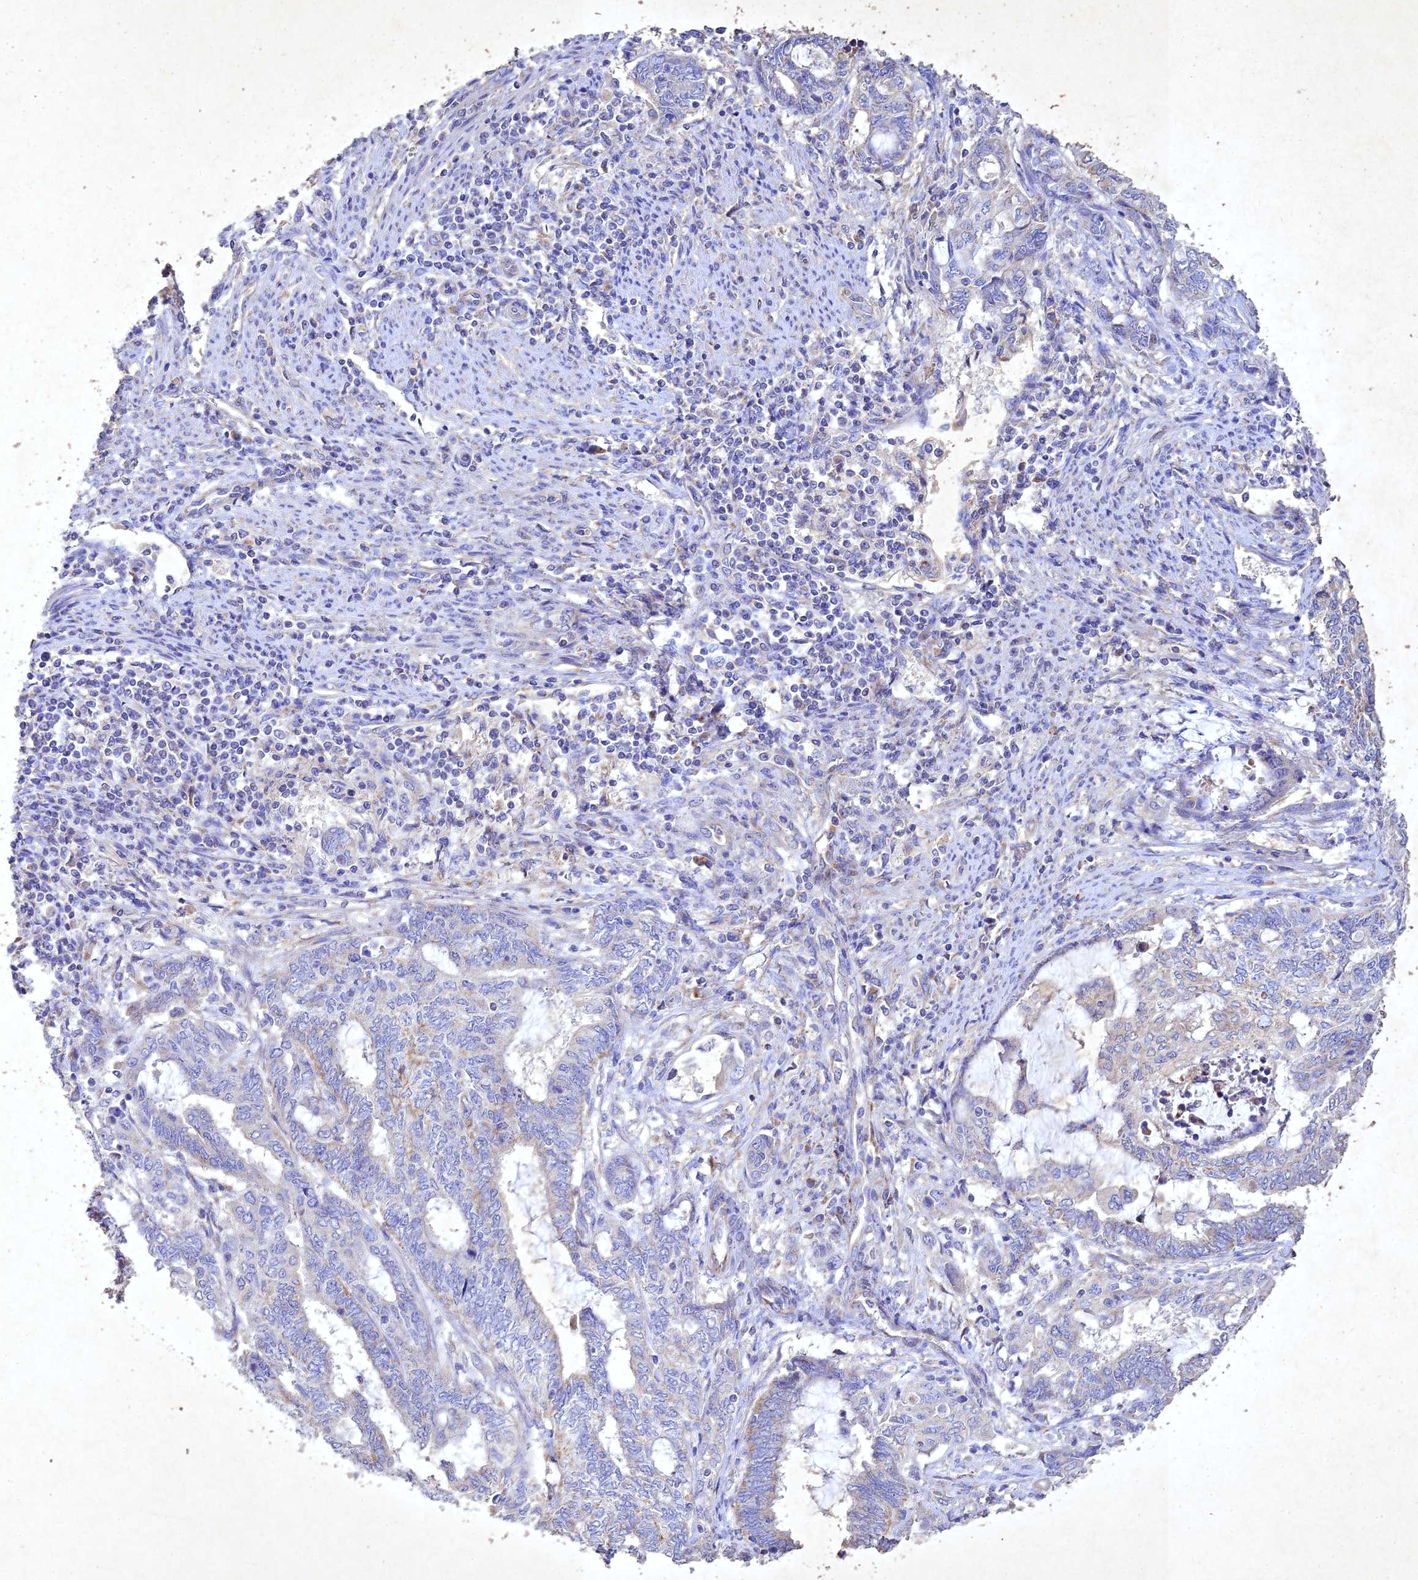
{"staining": {"intensity": "weak", "quantity": "<25%", "location": "cytoplasmic/membranous"}, "tissue": "endometrial cancer", "cell_type": "Tumor cells", "image_type": "cancer", "snomed": [{"axis": "morphology", "description": "Adenocarcinoma, NOS"}, {"axis": "topography", "description": "Uterus"}, {"axis": "topography", "description": "Endometrium"}], "caption": "Micrograph shows no significant protein positivity in tumor cells of endometrial cancer. (Immunohistochemistry, brightfield microscopy, high magnification).", "gene": "NDUFV1", "patient": {"sex": "female", "age": 70}}